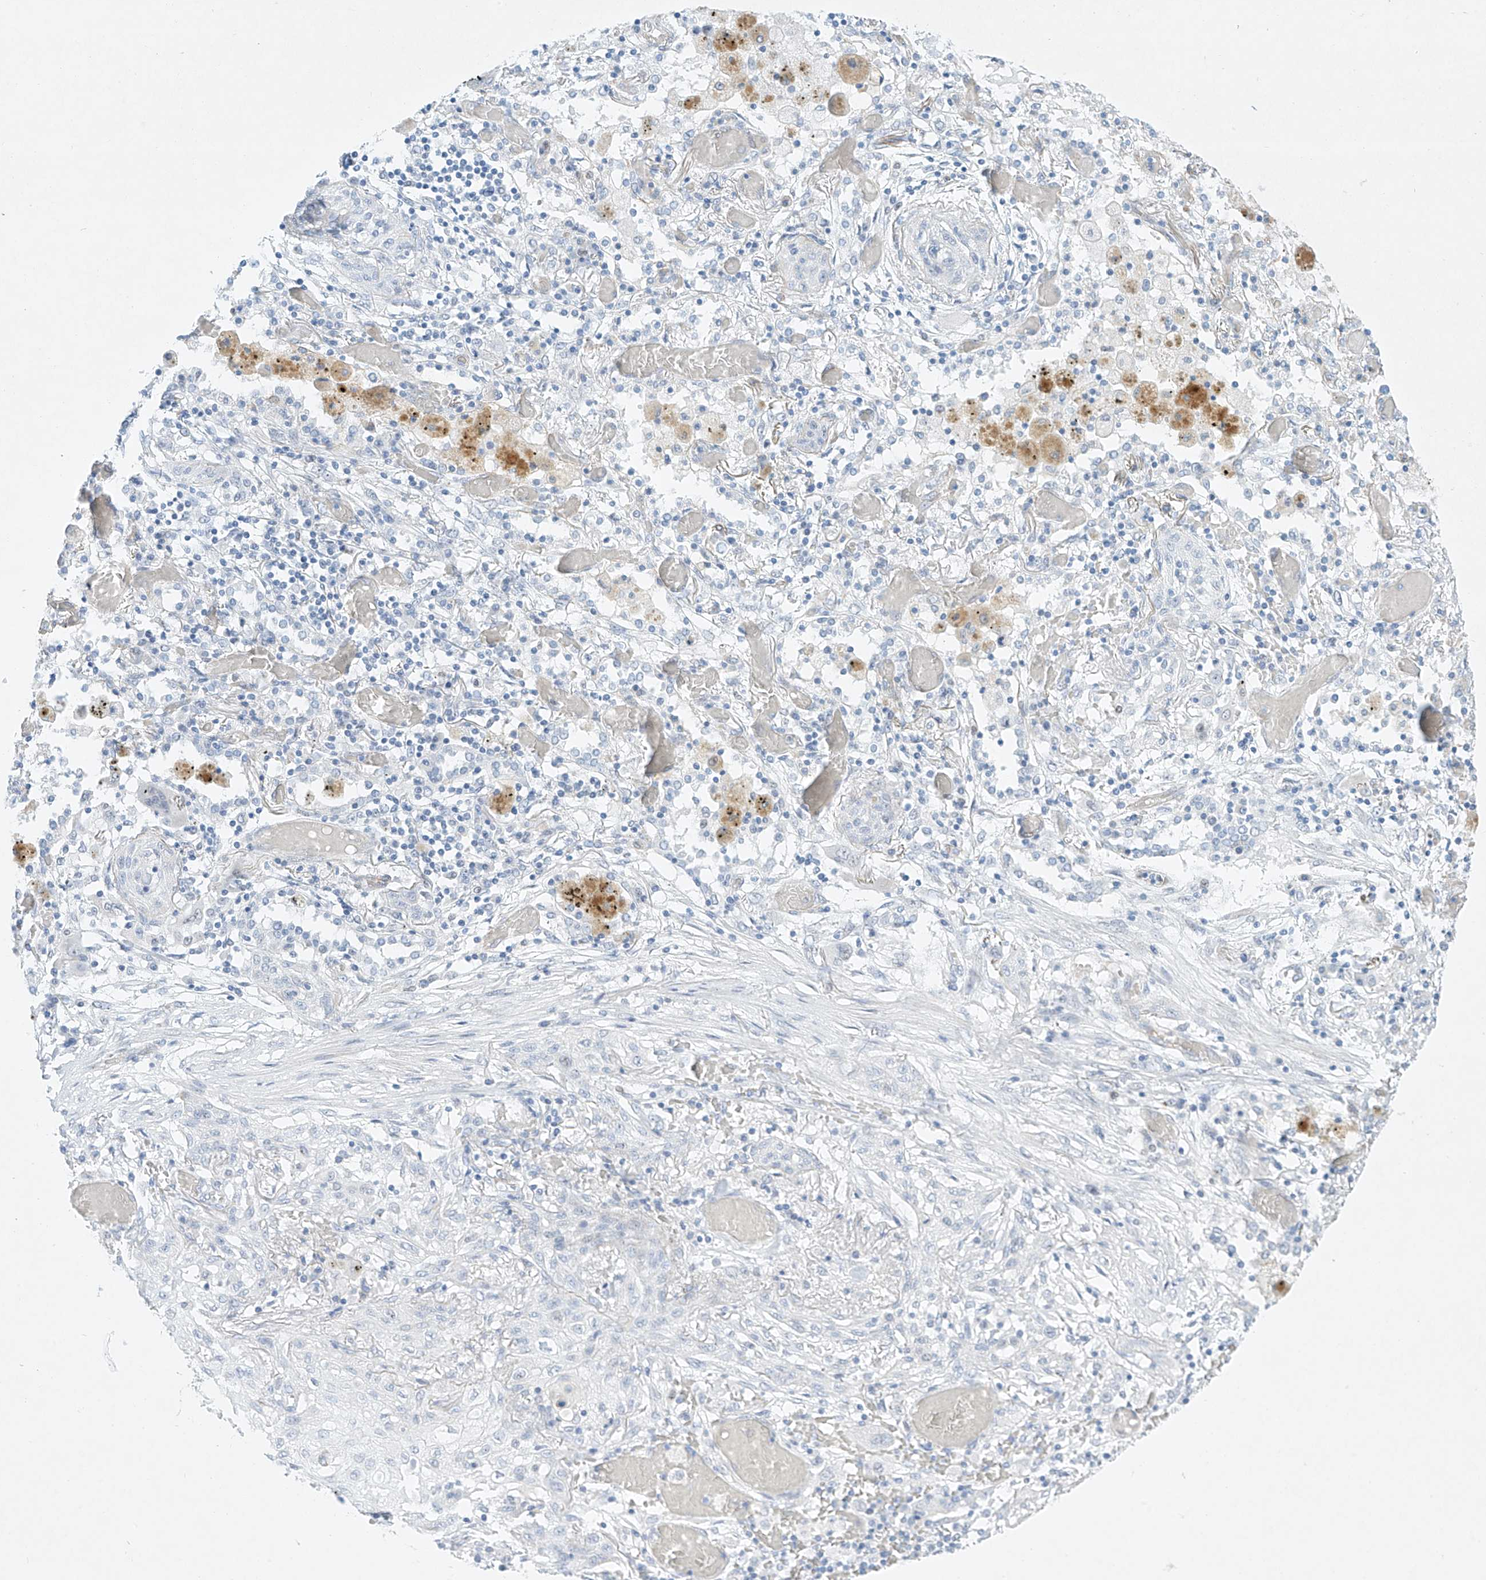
{"staining": {"intensity": "negative", "quantity": "none", "location": "none"}, "tissue": "lung cancer", "cell_type": "Tumor cells", "image_type": "cancer", "snomed": [{"axis": "morphology", "description": "Squamous cell carcinoma, NOS"}, {"axis": "topography", "description": "Lung"}], "caption": "This is a image of IHC staining of lung cancer, which shows no positivity in tumor cells. The staining is performed using DAB (3,3'-diaminobenzidine) brown chromogen with nuclei counter-stained in using hematoxylin.", "gene": "REEP2", "patient": {"sex": "female", "age": 47}}